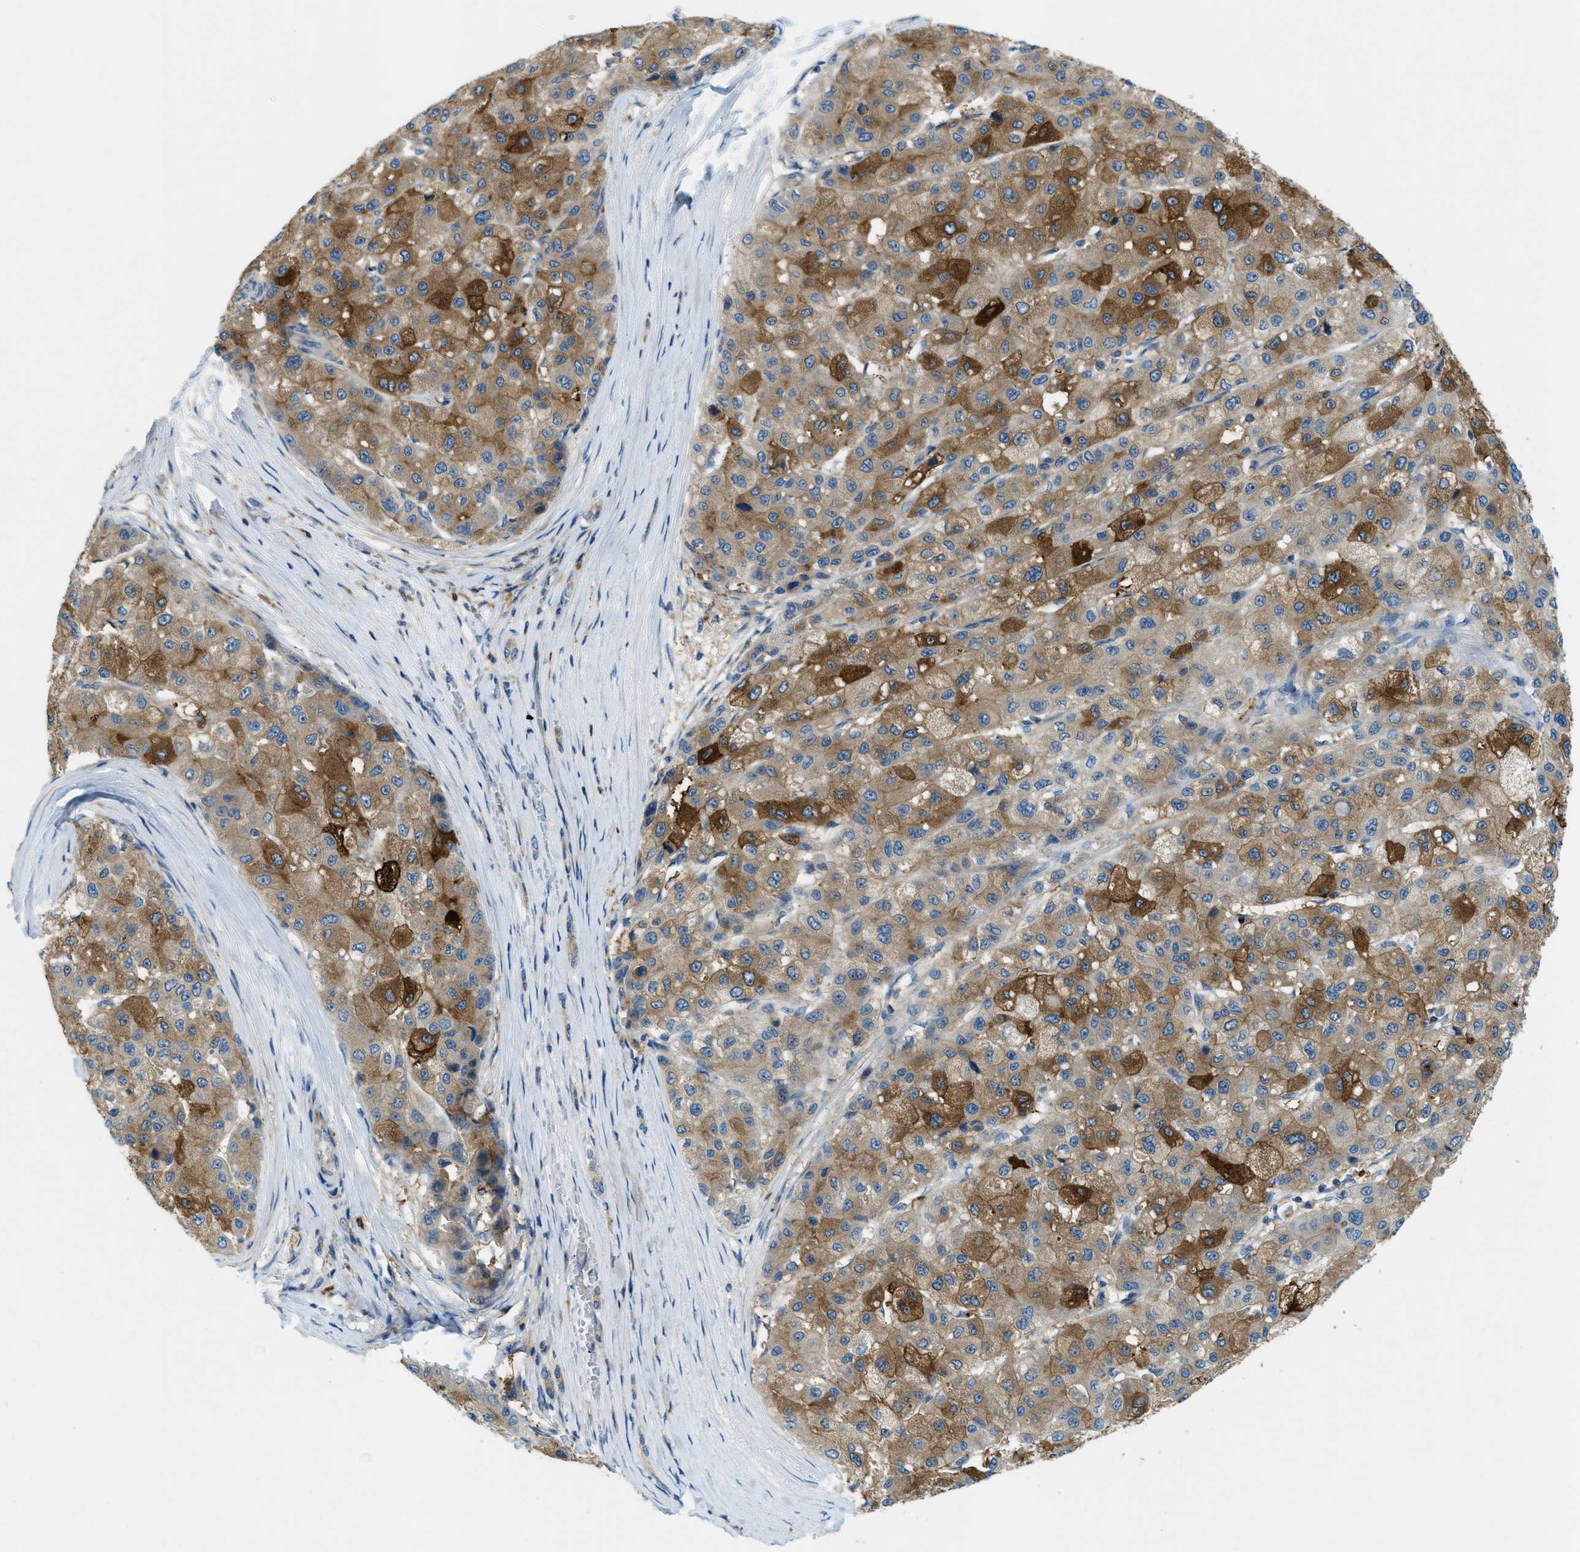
{"staining": {"intensity": "moderate", "quantity": ">75%", "location": "cytoplasmic/membranous"}, "tissue": "liver cancer", "cell_type": "Tumor cells", "image_type": "cancer", "snomed": [{"axis": "morphology", "description": "Carcinoma, Hepatocellular, NOS"}, {"axis": "topography", "description": "Liver"}], "caption": "Immunohistochemistry photomicrograph of liver cancer stained for a protein (brown), which exhibits medium levels of moderate cytoplasmic/membranous expression in about >75% of tumor cells.", "gene": "RFFL", "patient": {"sex": "male", "age": 80}}